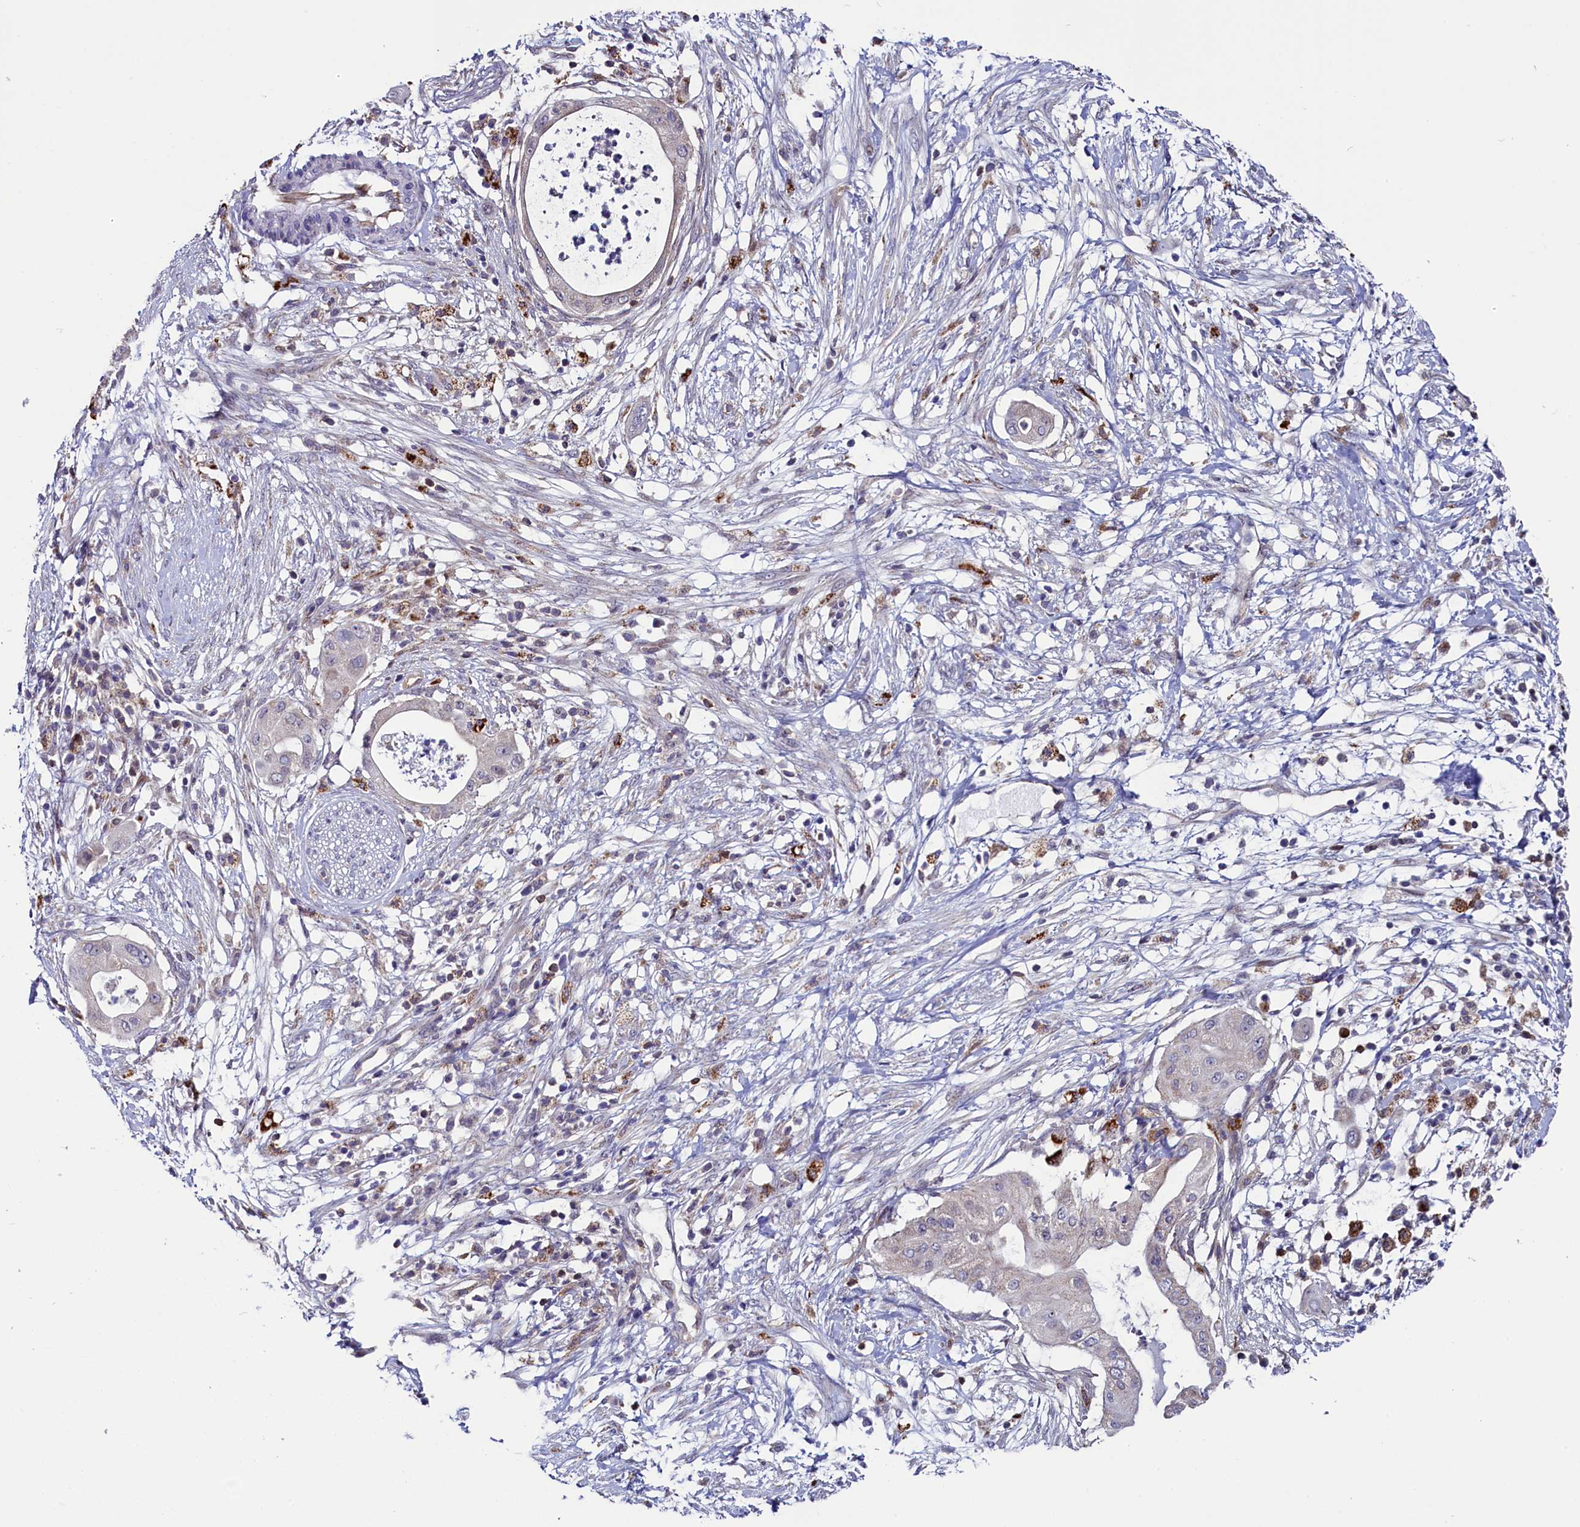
{"staining": {"intensity": "negative", "quantity": "none", "location": "none"}, "tissue": "pancreatic cancer", "cell_type": "Tumor cells", "image_type": "cancer", "snomed": [{"axis": "morphology", "description": "Adenocarcinoma, NOS"}, {"axis": "topography", "description": "Pancreas"}], "caption": "The photomicrograph displays no staining of tumor cells in pancreatic cancer.", "gene": "CIAPIN1", "patient": {"sex": "male", "age": 68}}